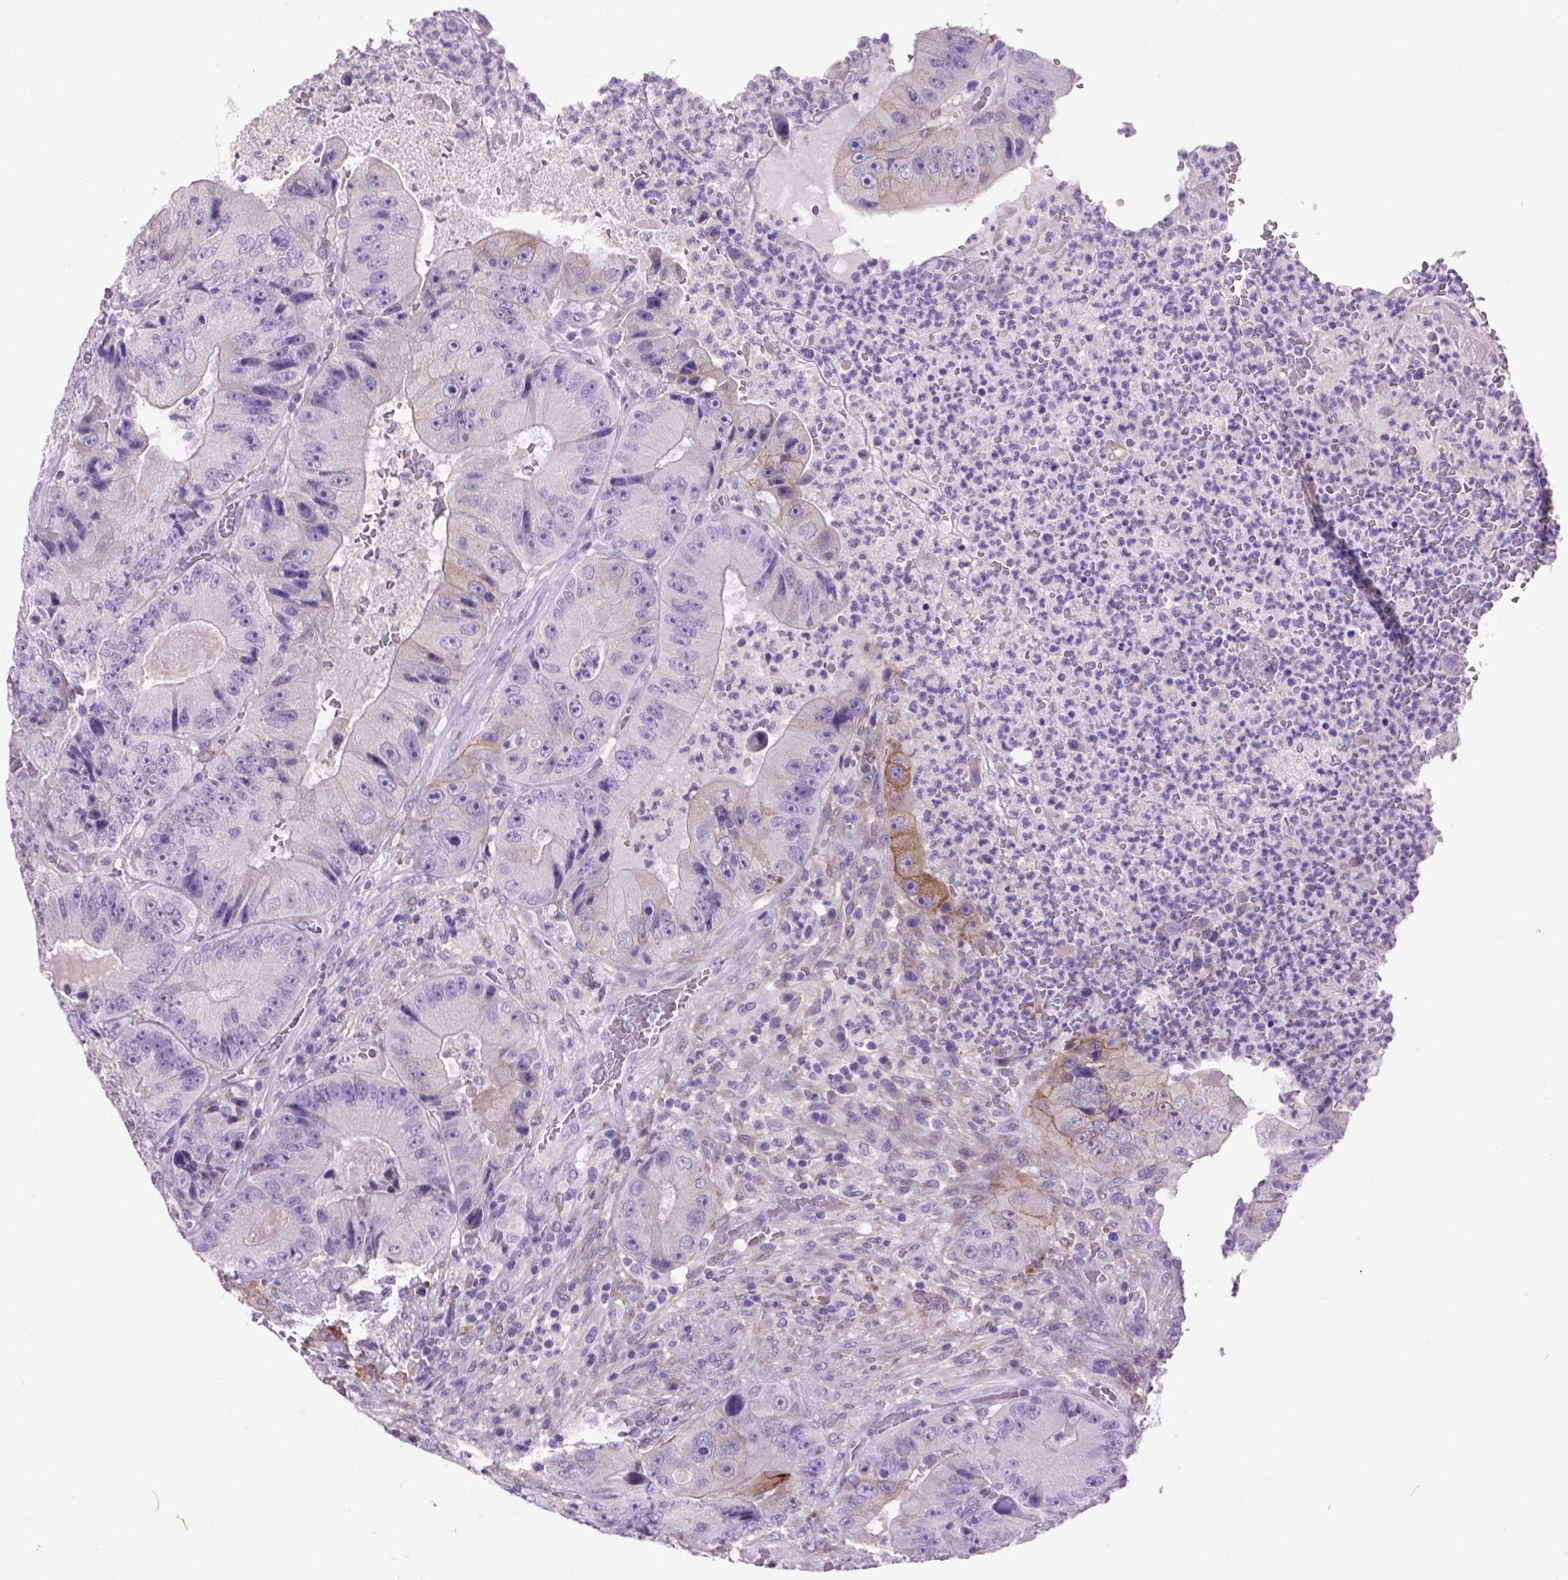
{"staining": {"intensity": "weak", "quantity": "<25%", "location": "cytoplasmic/membranous"}, "tissue": "colorectal cancer", "cell_type": "Tumor cells", "image_type": "cancer", "snomed": [{"axis": "morphology", "description": "Adenocarcinoma, NOS"}, {"axis": "topography", "description": "Colon"}], "caption": "Immunohistochemistry of human colorectal adenocarcinoma exhibits no staining in tumor cells.", "gene": "EGFR", "patient": {"sex": "female", "age": 86}}